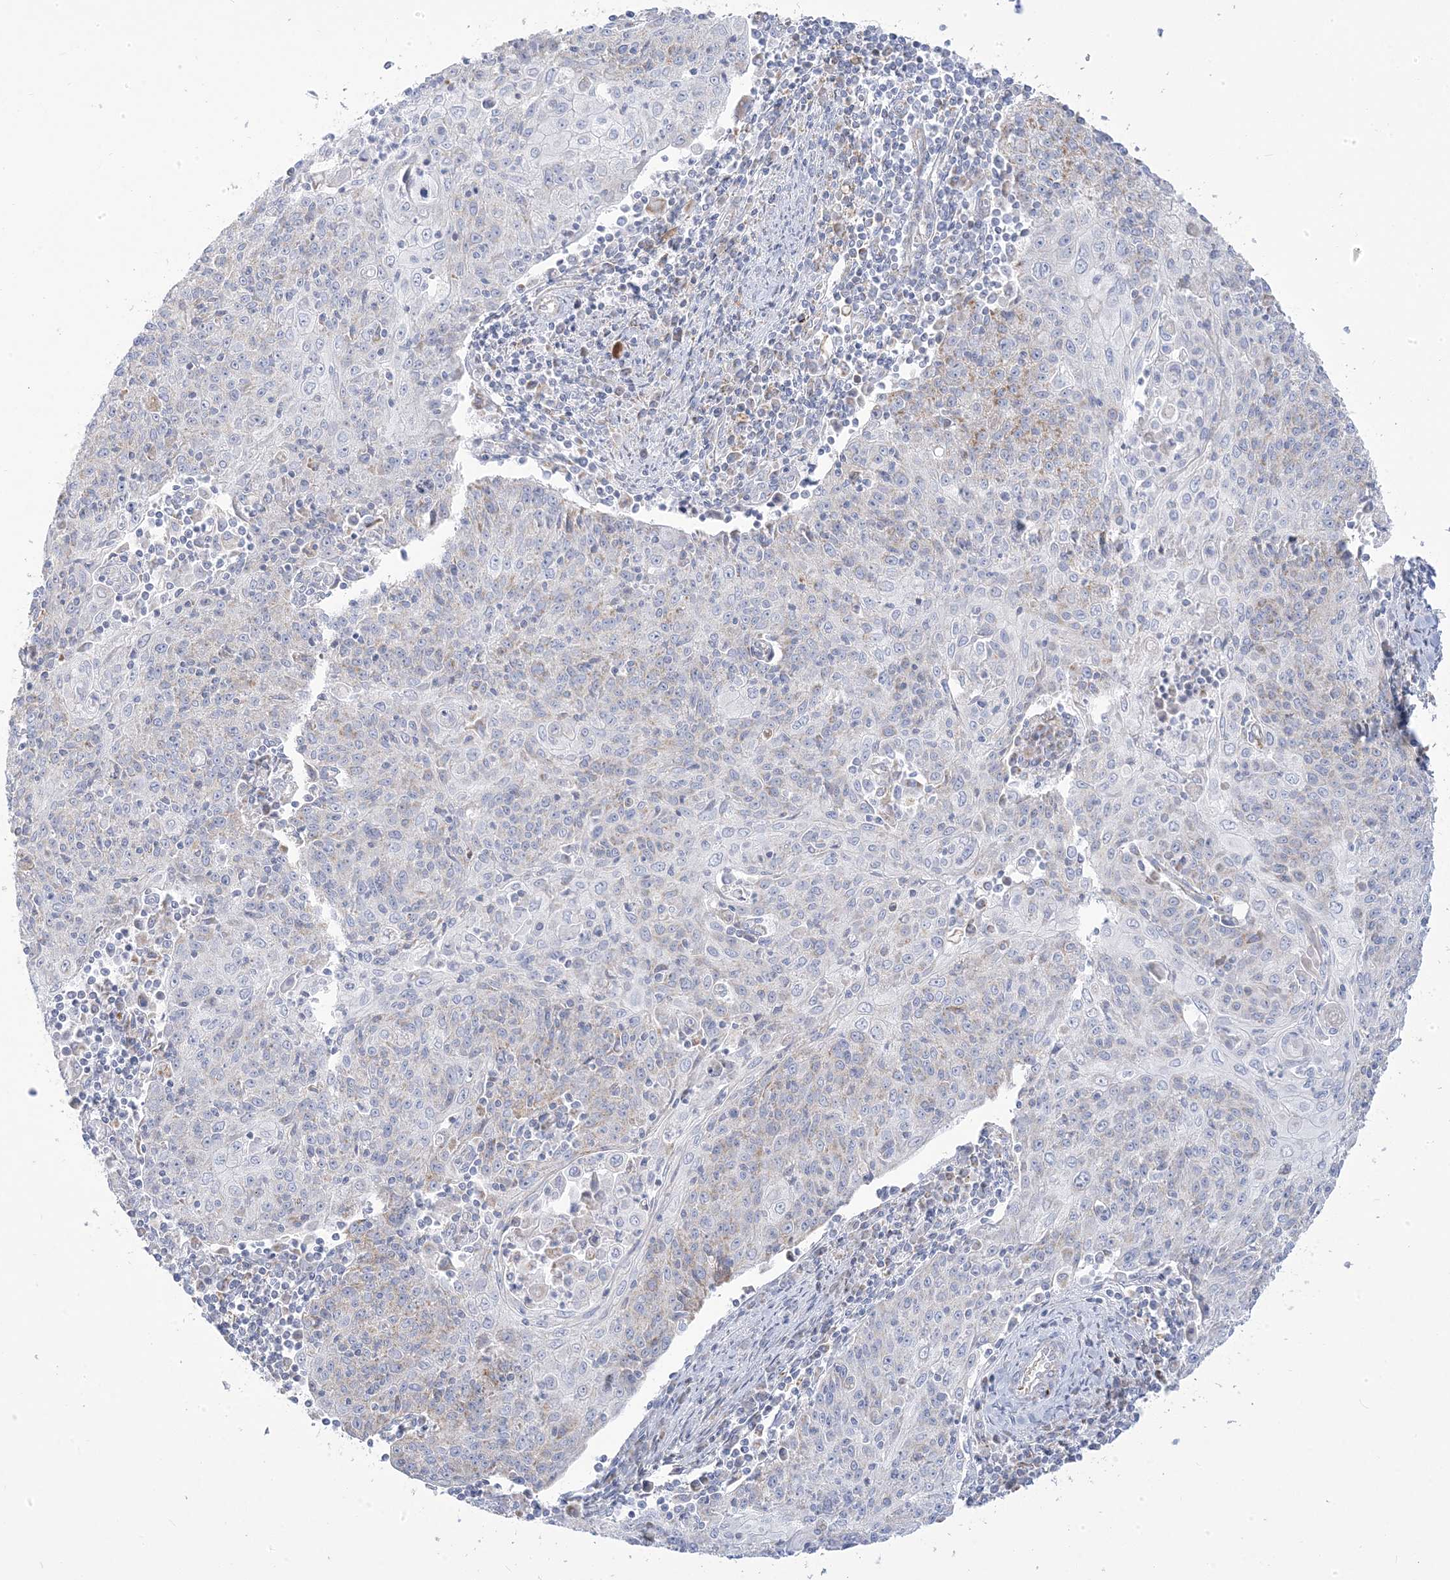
{"staining": {"intensity": "negative", "quantity": "none", "location": "none"}, "tissue": "cervical cancer", "cell_type": "Tumor cells", "image_type": "cancer", "snomed": [{"axis": "morphology", "description": "Squamous cell carcinoma, NOS"}, {"axis": "topography", "description": "Cervix"}], "caption": "Tumor cells are negative for brown protein staining in cervical cancer.", "gene": "PCCB", "patient": {"sex": "female", "age": 48}}